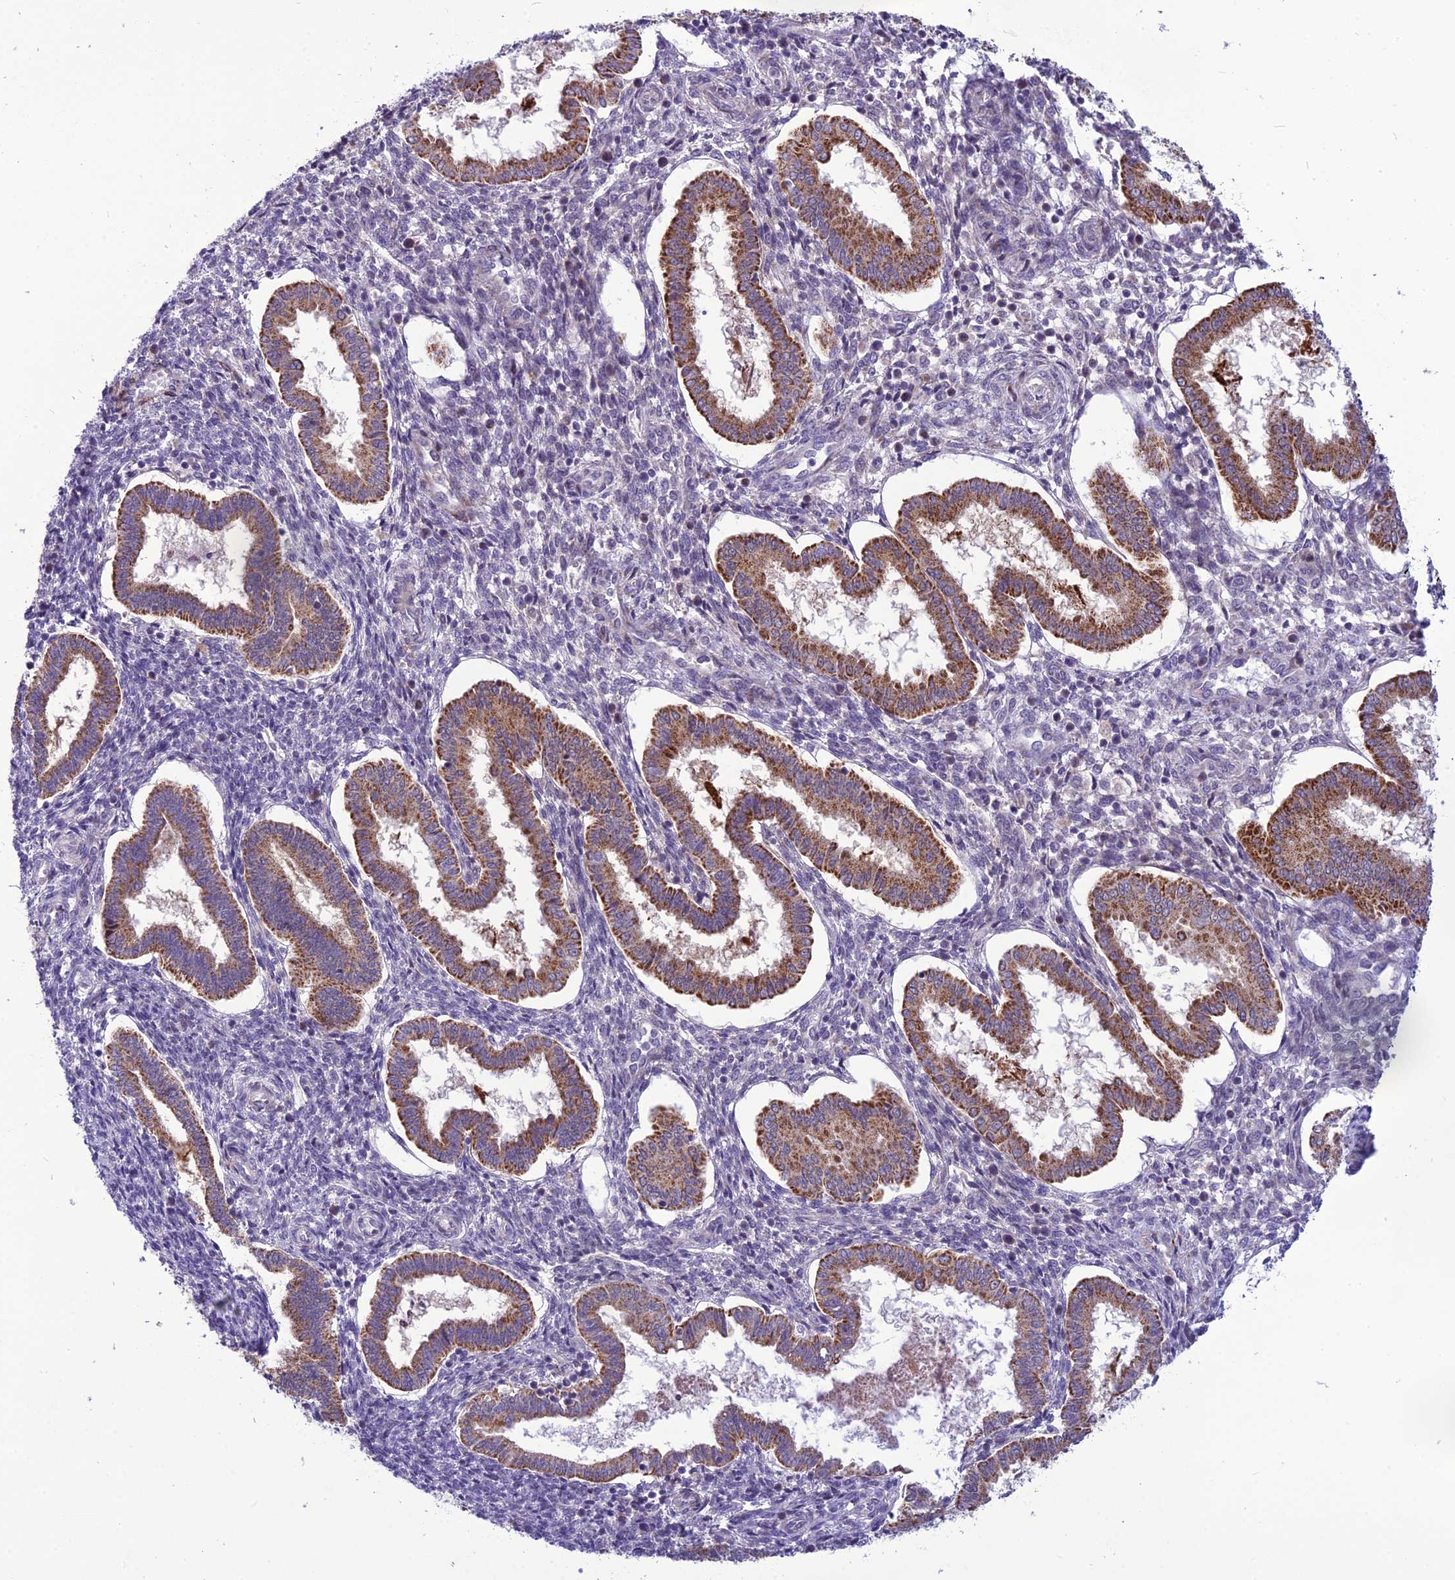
{"staining": {"intensity": "negative", "quantity": "none", "location": "none"}, "tissue": "endometrium", "cell_type": "Cells in endometrial stroma", "image_type": "normal", "snomed": [{"axis": "morphology", "description": "Normal tissue, NOS"}, {"axis": "topography", "description": "Endometrium"}], "caption": "A high-resolution image shows immunohistochemistry staining of benign endometrium, which demonstrates no significant positivity in cells in endometrial stroma. Nuclei are stained in blue.", "gene": "PSMF1", "patient": {"sex": "female", "age": 24}}